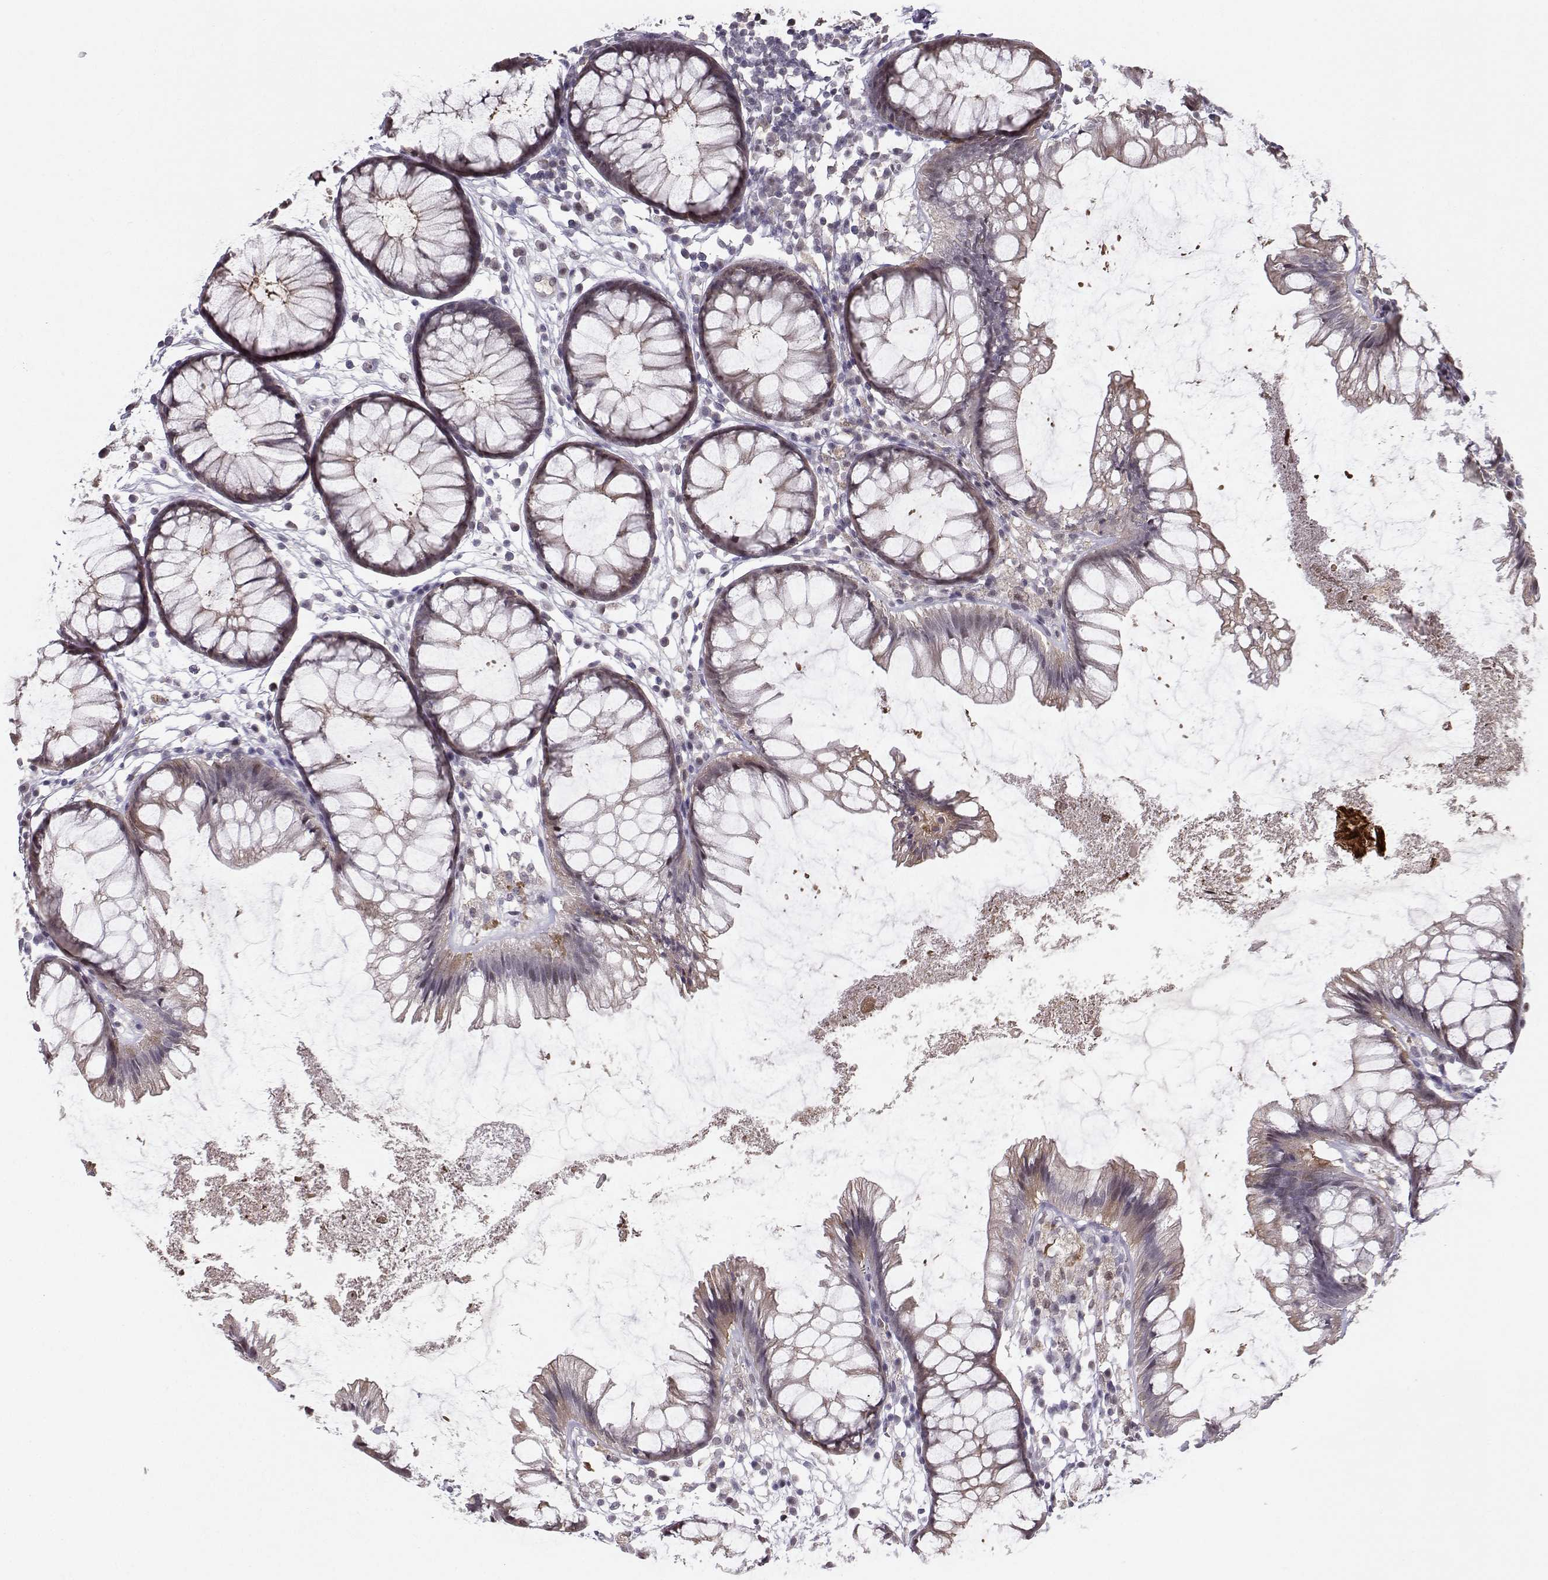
{"staining": {"intensity": "negative", "quantity": "none", "location": "none"}, "tissue": "colon", "cell_type": "Endothelial cells", "image_type": "normal", "snomed": [{"axis": "morphology", "description": "Normal tissue, NOS"}, {"axis": "morphology", "description": "Adenocarcinoma, NOS"}, {"axis": "topography", "description": "Colon"}], "caption": "Image shows no protein positivity in endothelial cells of benign colon.", "gene": "PKP2", "patient": {"sex": "male", "age": 65}}